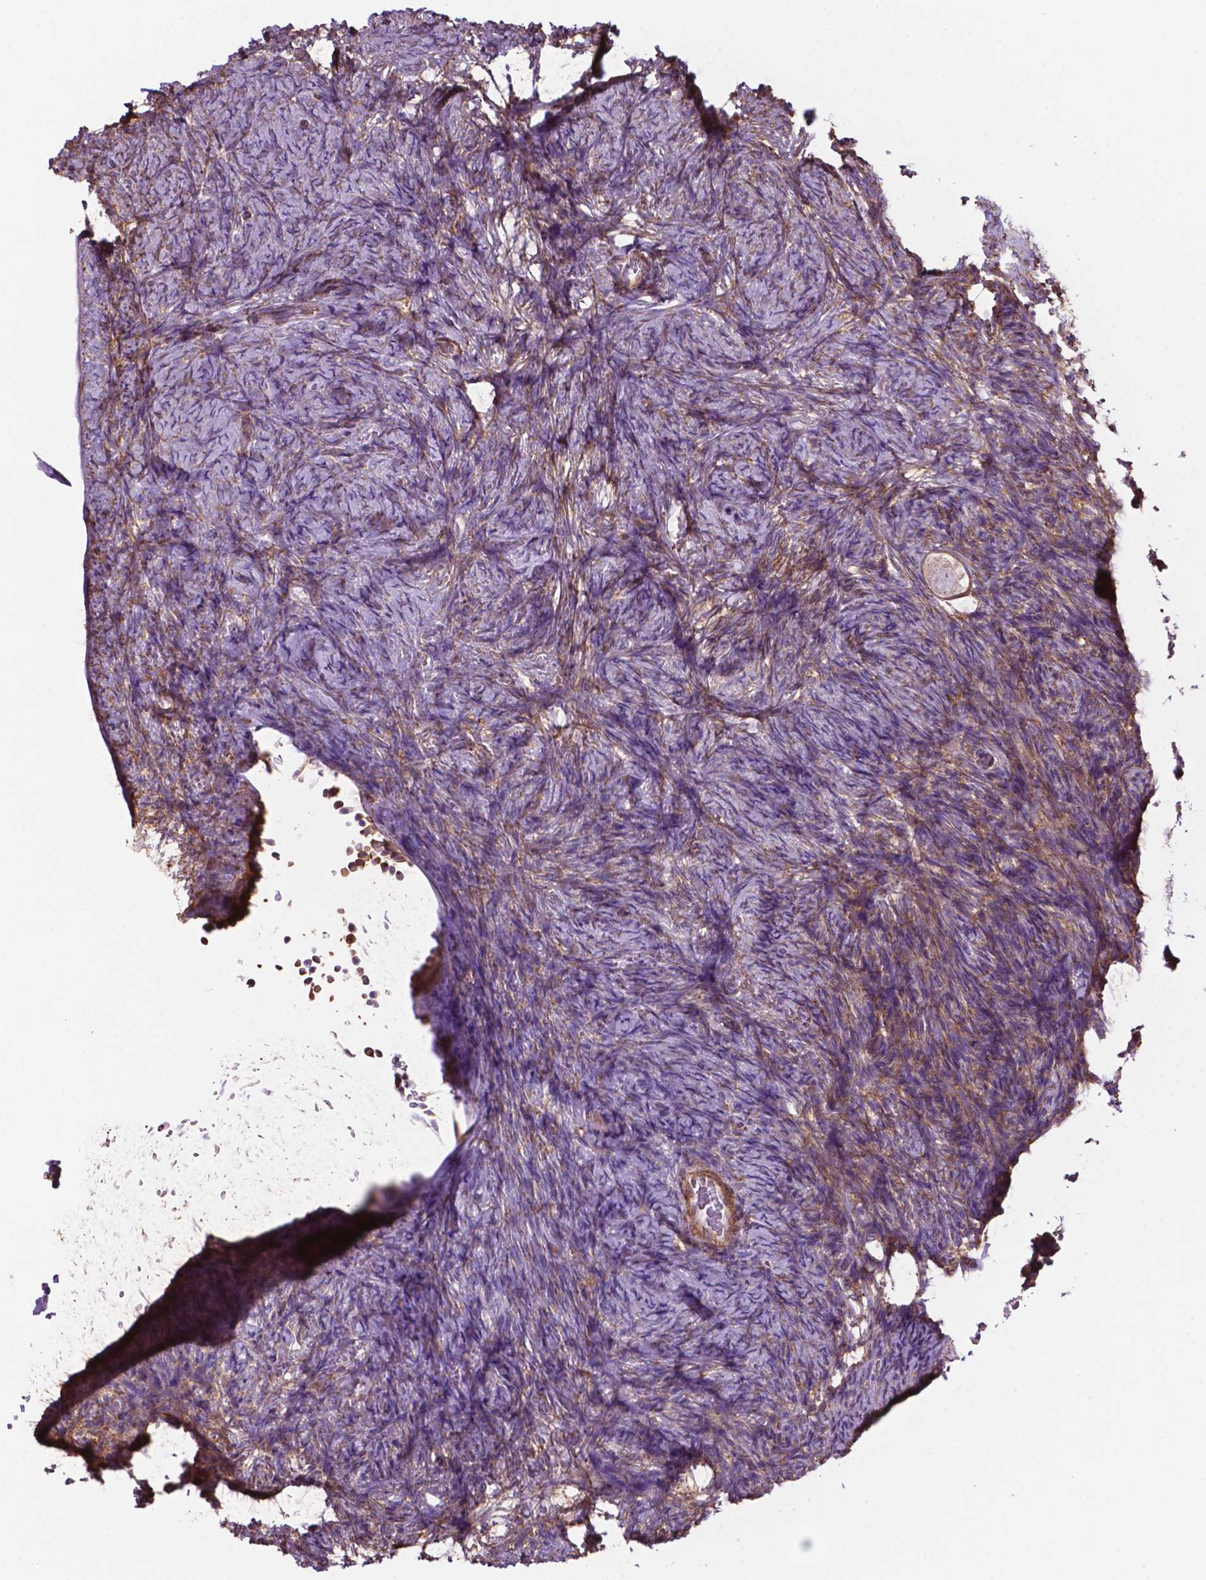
{"staining": {"intensity": "weak", "quantity": ">75%", "location": "cytoplasmic/membranous"}, "tissue": "ovary", "cell_type": "Follicle cells", "image_type": "normal", "snomed": [{"axis": "morphology", "description": "Normal tissue, NOS"}, {"axis": "topography", "description": "Ovary"}], "caption": "Weak cytoplasmic/membranous staining for a protein is present in approximately >75% of follicle cells of normal ovary using immunohistochemistry.", "gene": "RPL29", "patient": {"sex": "female", "age": 34}}